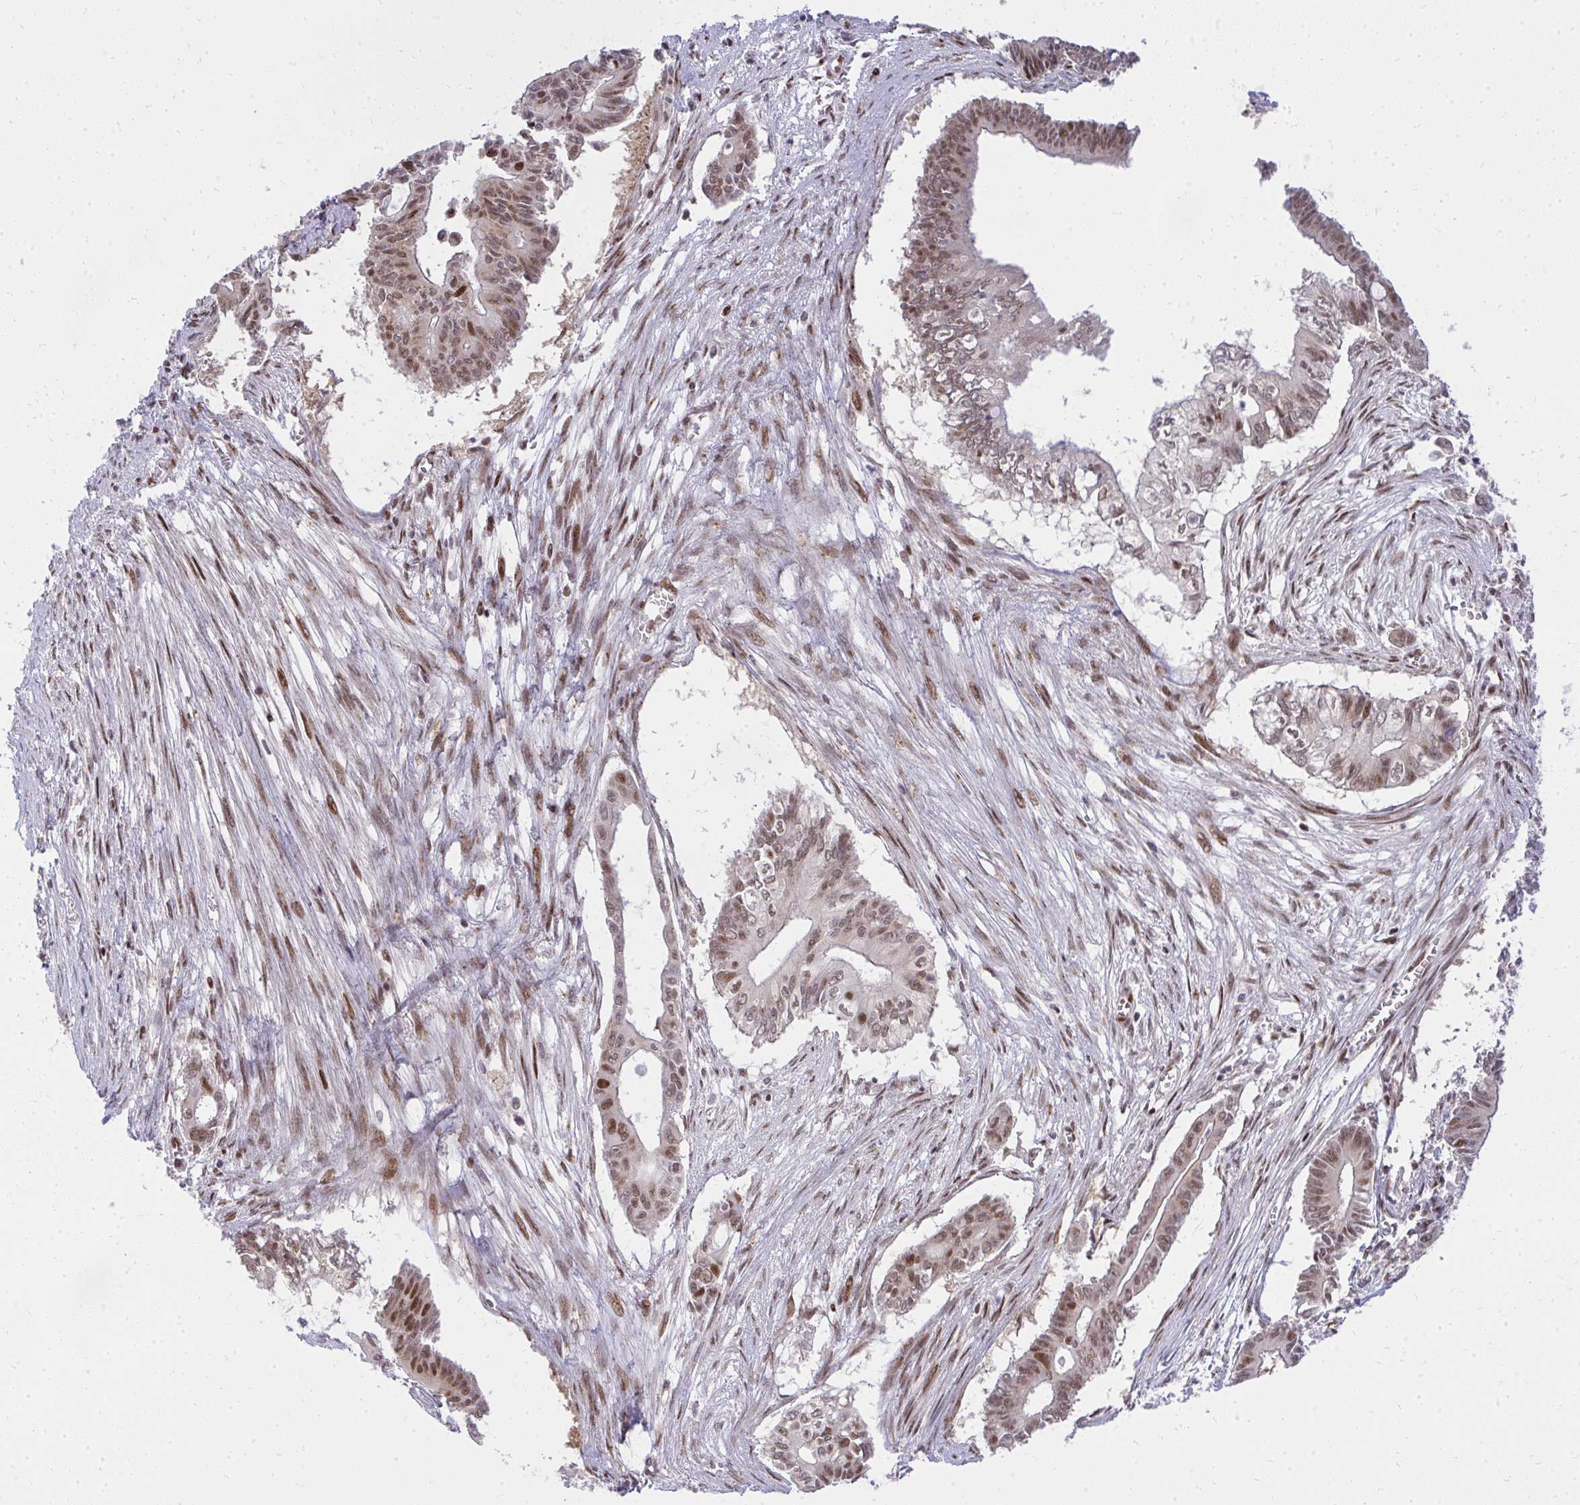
{"staining": {"intensity": "moderate", "quantity": ">75%", "location": "cytoplasmic/membranous,nuclear"}, "tissue": "pancreatic cancer", "cell_type": "Tumor cells", "image_type": "cancer", "snomed": [{"axis": "morphology", "description": "Adenocarcinoma, NOS"}, {"axis": "topography", "description": "Pancreas"}], "caption": "Immunohistochemistry staining of pancreatic cancer, which reveals medium levels of moderate cytoplasmic/membranous and nuclear expression in approximately >75% of tumor cells indicating moderate cytoplasmic/membranous and nuclear protein staining. The staining was performed using DAB (brown) for protein detection and nuclei were counterstained in hematoxylin (blue).", "gene": "PIGY", "patient": {"sex": "male", "age": 68}}